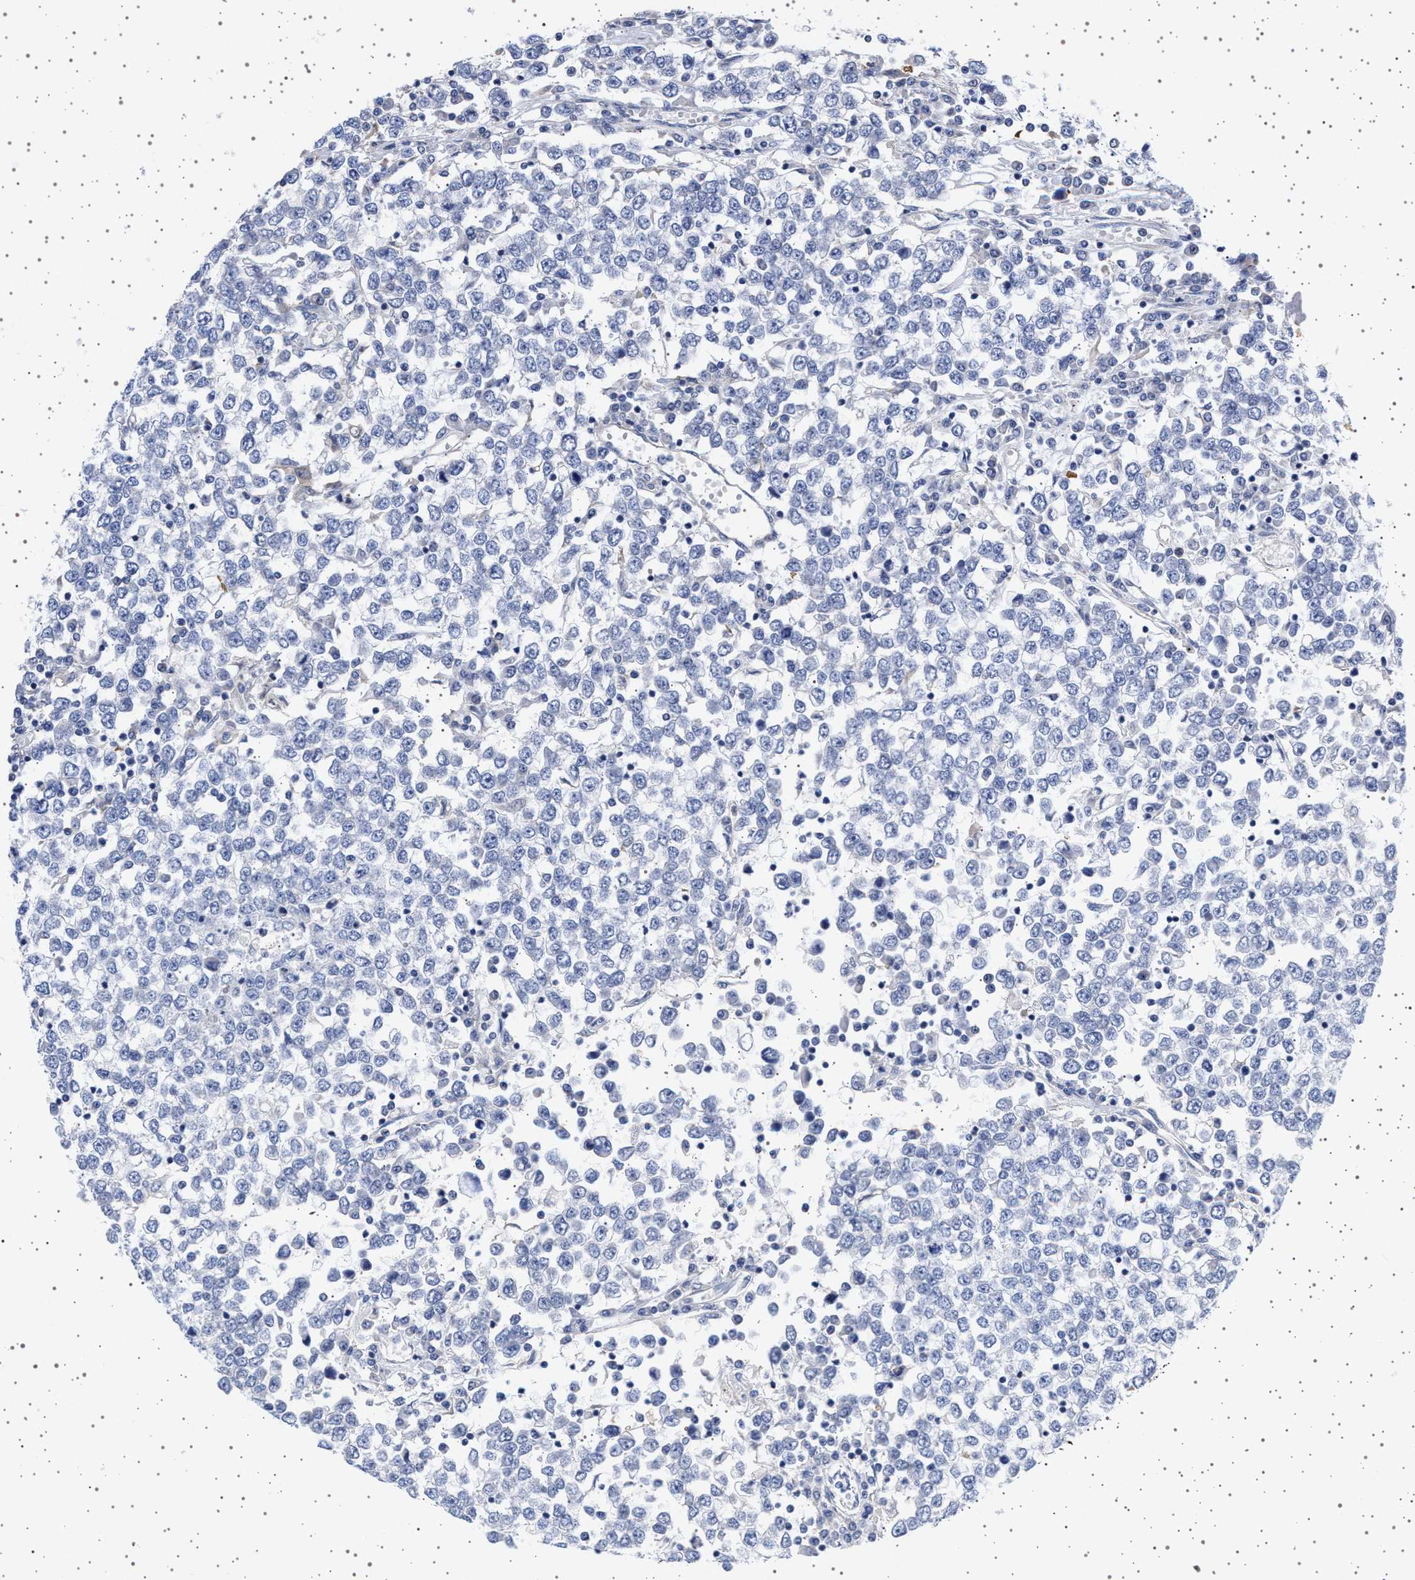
{"staining": {"intensity": "negative", "quantity": "none", "location": "none"}, "tissue": "testis cancer", "cell_type": "Tumor cells", "image_type": "cancer", "snomed": [{"axis": "morphology", "description": "Seminoma, NOS"}, {"axis": "topography", "description": "Testis"}], "caption": "Histopathology image shows no protein expression in tumor cells of testis cancer (seminoma) tissue.", "gene": "TRMT10B", "patient": {"sex": "male", "age": 65}}